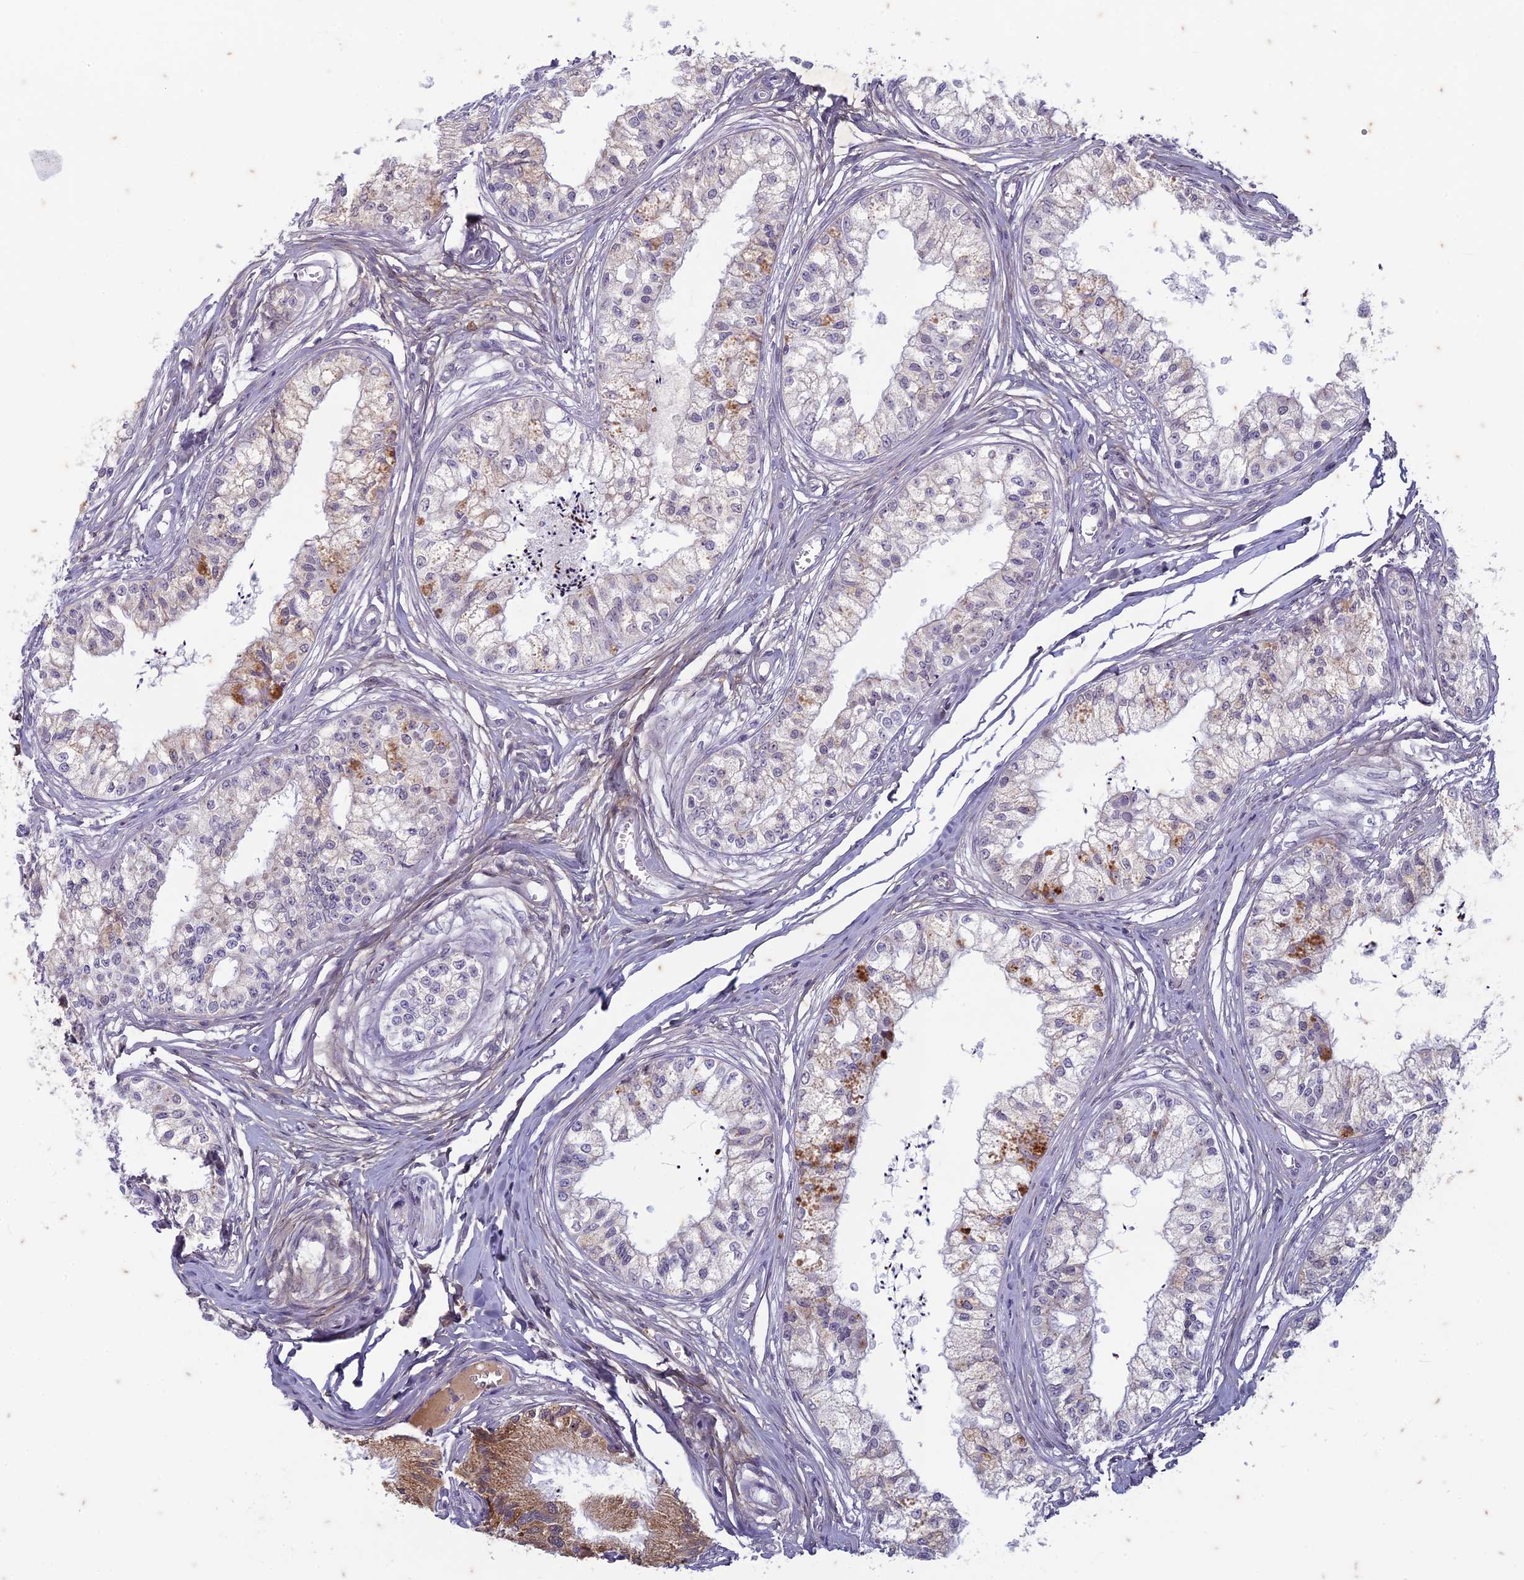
{"staining": {"intensity": "moderate", "quantity": "25%-75%", "location": "nuclear"}, "tissue": "epididymis", "cell_type": "Glandular cells", "image_type": "normal", "snomed": [{"axis": "morphology", "description": "Normal tissue, NOS"}, {"axis": "topography", "description": "Epididymis"}], "caption": "Human epididymis stained for a protein (brown) reveals moderate nuclear positive staining in approximately 25%-75% of glandular cells.", "gene": "PABPN1L", "patient": {"sex": "male", "age": 79}}